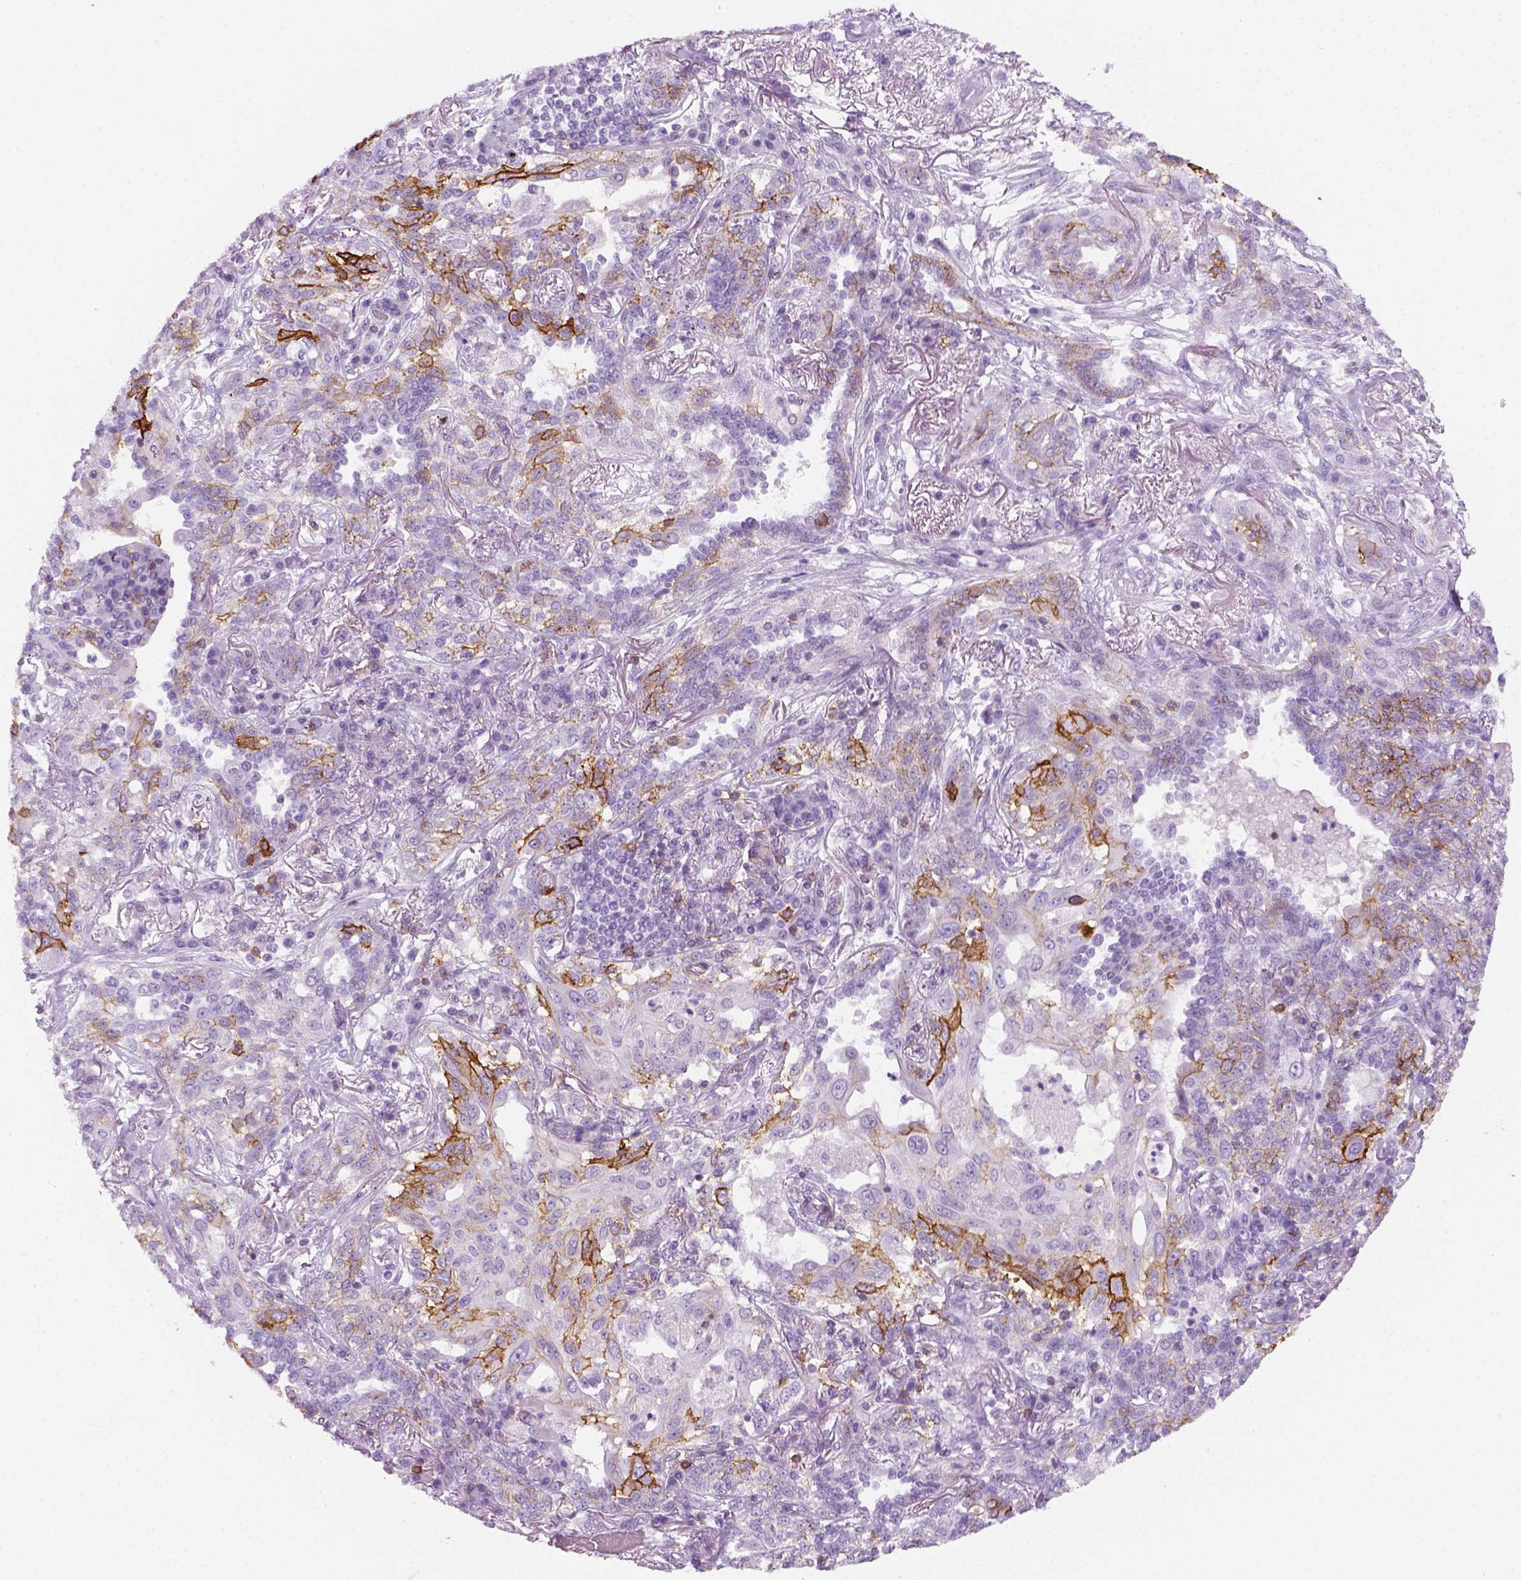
{"staining": {"intensity": "strong", "quantity": "<25%", "location": "cytoplasmic/membranous"}, "tissue": "lung cancer", "cell_type": "Tumor cells", "image_type": "cancer", "snomed": [{"axis": "morphology", "description": "Squamous cell carcinoma, NOS"}, {"axis": "topography", "description": "Lung"}], "caption": "Immunohistochemistry of human squamous cell carcinoma (lung) shows medium levels of strong cytoplasmic/membranous staining in approximately <25% of tumor cells. Using DAB (3,3'-diaminobenzidine) (brown) and hematoxylin (blue) stains, captured at high magnification using brightfield microscopy.", "gene": "AQP3", "patient": {"sex": "female", "age": 70}}